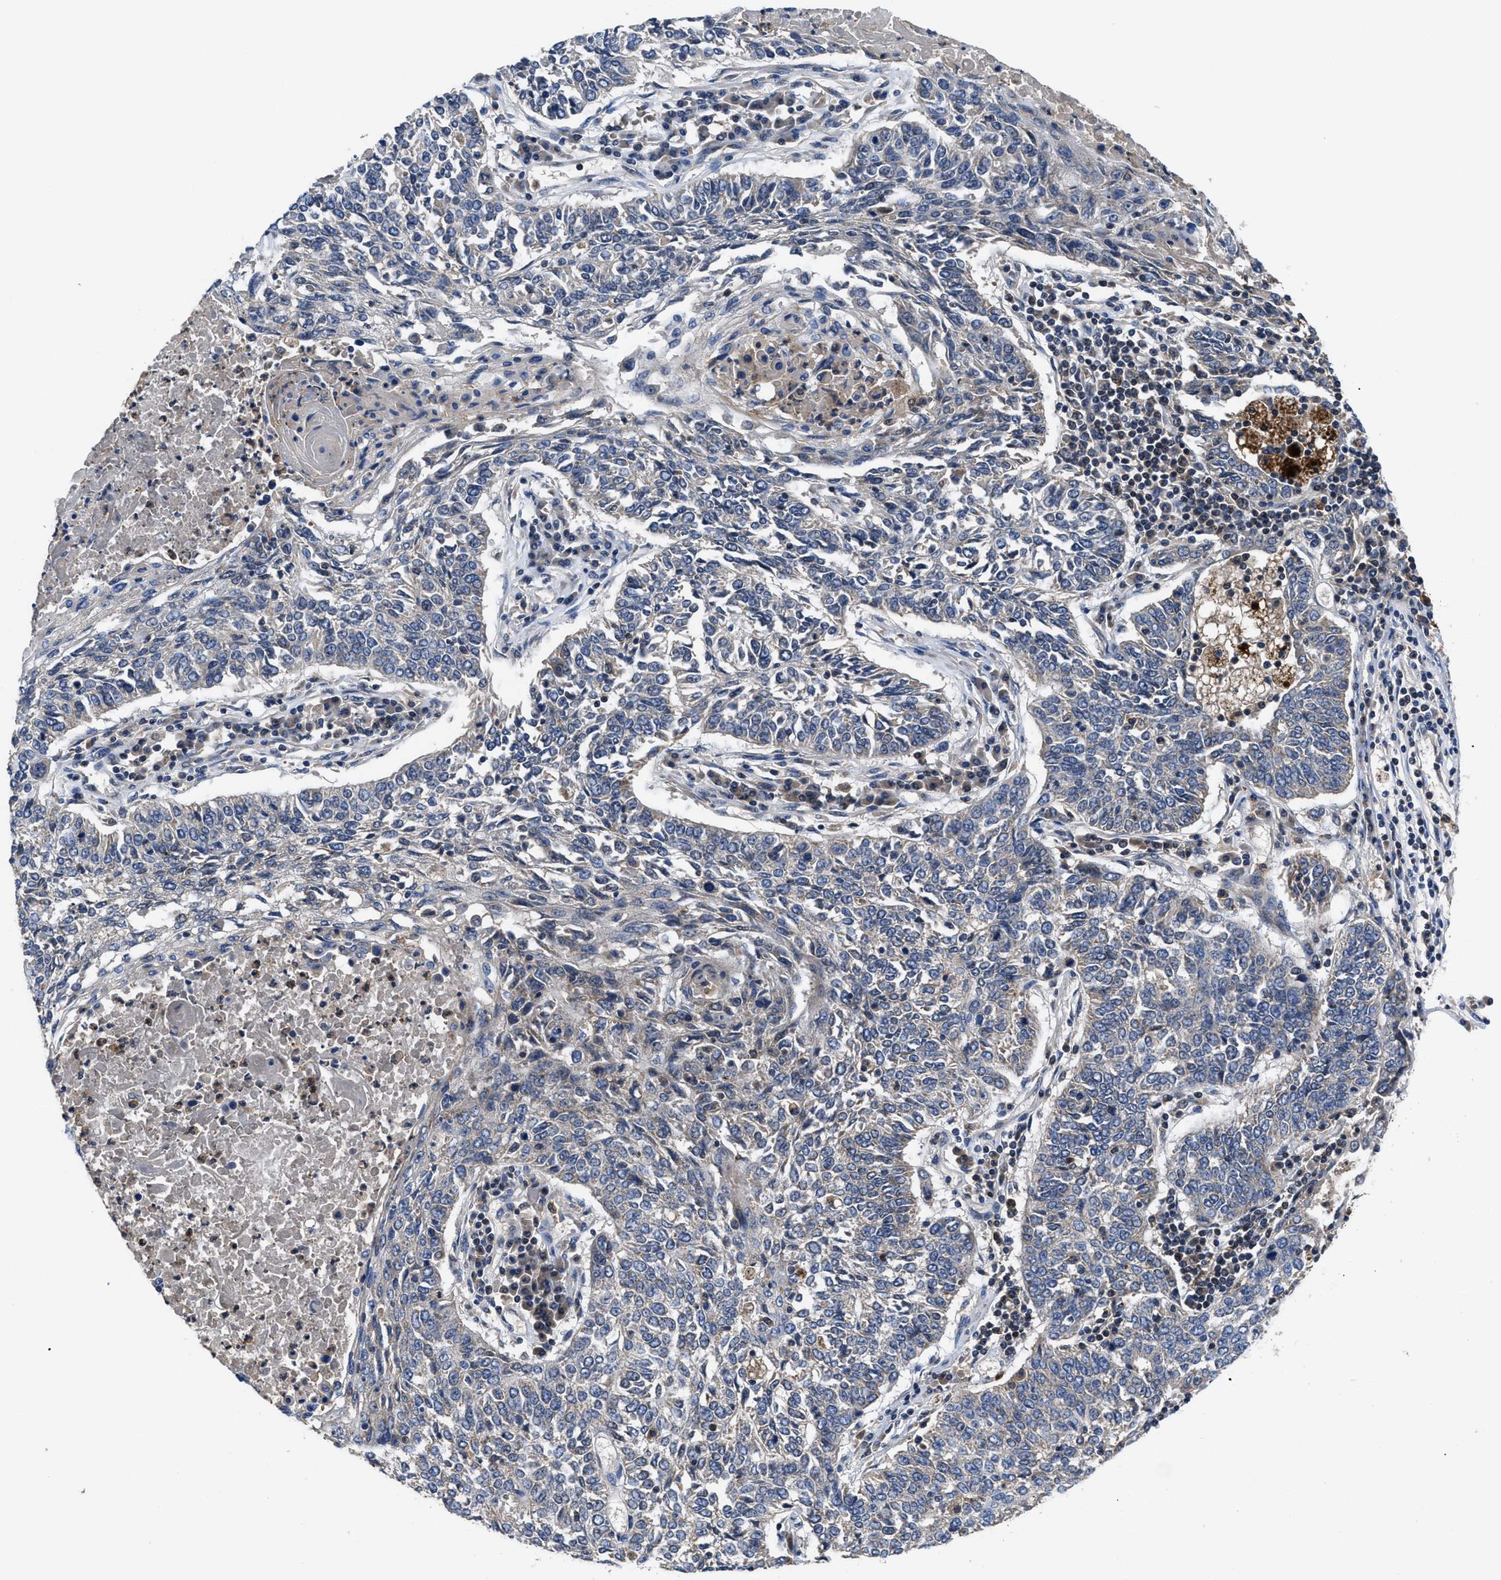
{"staining": {"intensity": "weak", "quantity": "<25%", "location": "cytoplasmic/membranous"}, "tissue": "lung cancer", "cell_type": "Tumor cells", "image_type": "cancer", "snomed": [{"axis": "morphology", "description": "Normal tissue, NOS"}, {"axis": "morphology", "description": "Squamous cell carcinoma, NOS"}, {"axis": "topography", "description": "Cartilage tissue"}, {"axis": "topography", "description": "Bronchus"}, {"axis": "topography", "description": "Lung"}], "caption": "Immunohistochemistry (IHC) image of human lung squamous cell carcinoma stained for a protein (brown), which displays no positivity in tumor cells.", "gene": "YBEY", "patient": {"sex": "female", "age": 49}}